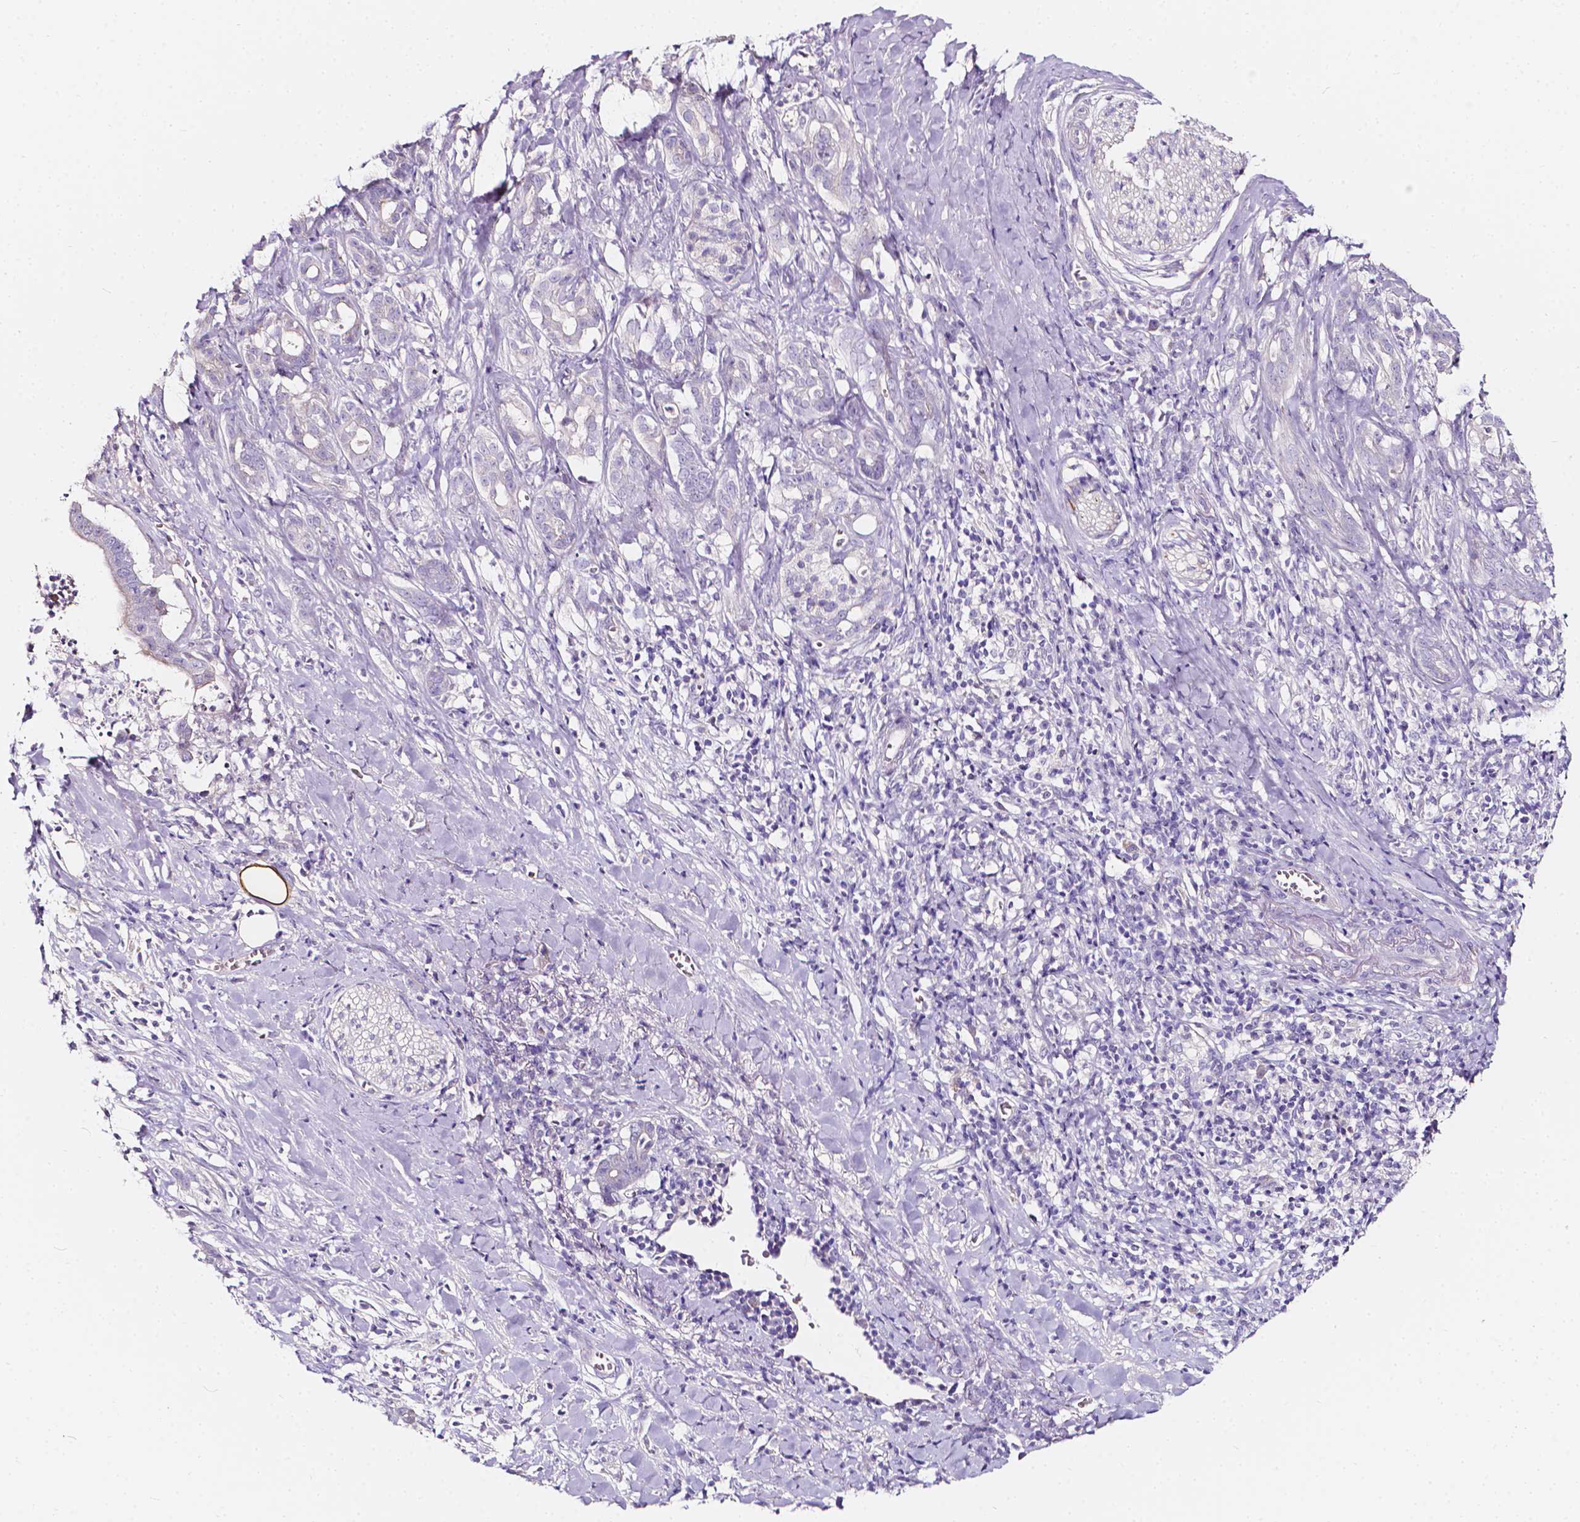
{"staining": {"intensity": "negative", "quantity": "none", "location": "none"}, "tissue": "pancreatic cancer", "cell_type": "Tumor cells", "image_type": "cancer", "snomed": [{"axis": "morphology", "description": "Adenocarcinoma, NOS"}, {"axis": "topography", "description": "Pancreas"}], "caption": "IHC photomicrograph of neoplastic tissue: human pancreatic adenocarcinoma stained with DAB demonstrates no significant protein positivity in tumor cells.", "gene": "CLSTN2", "patient": {"sex": "male", "age": 61}}